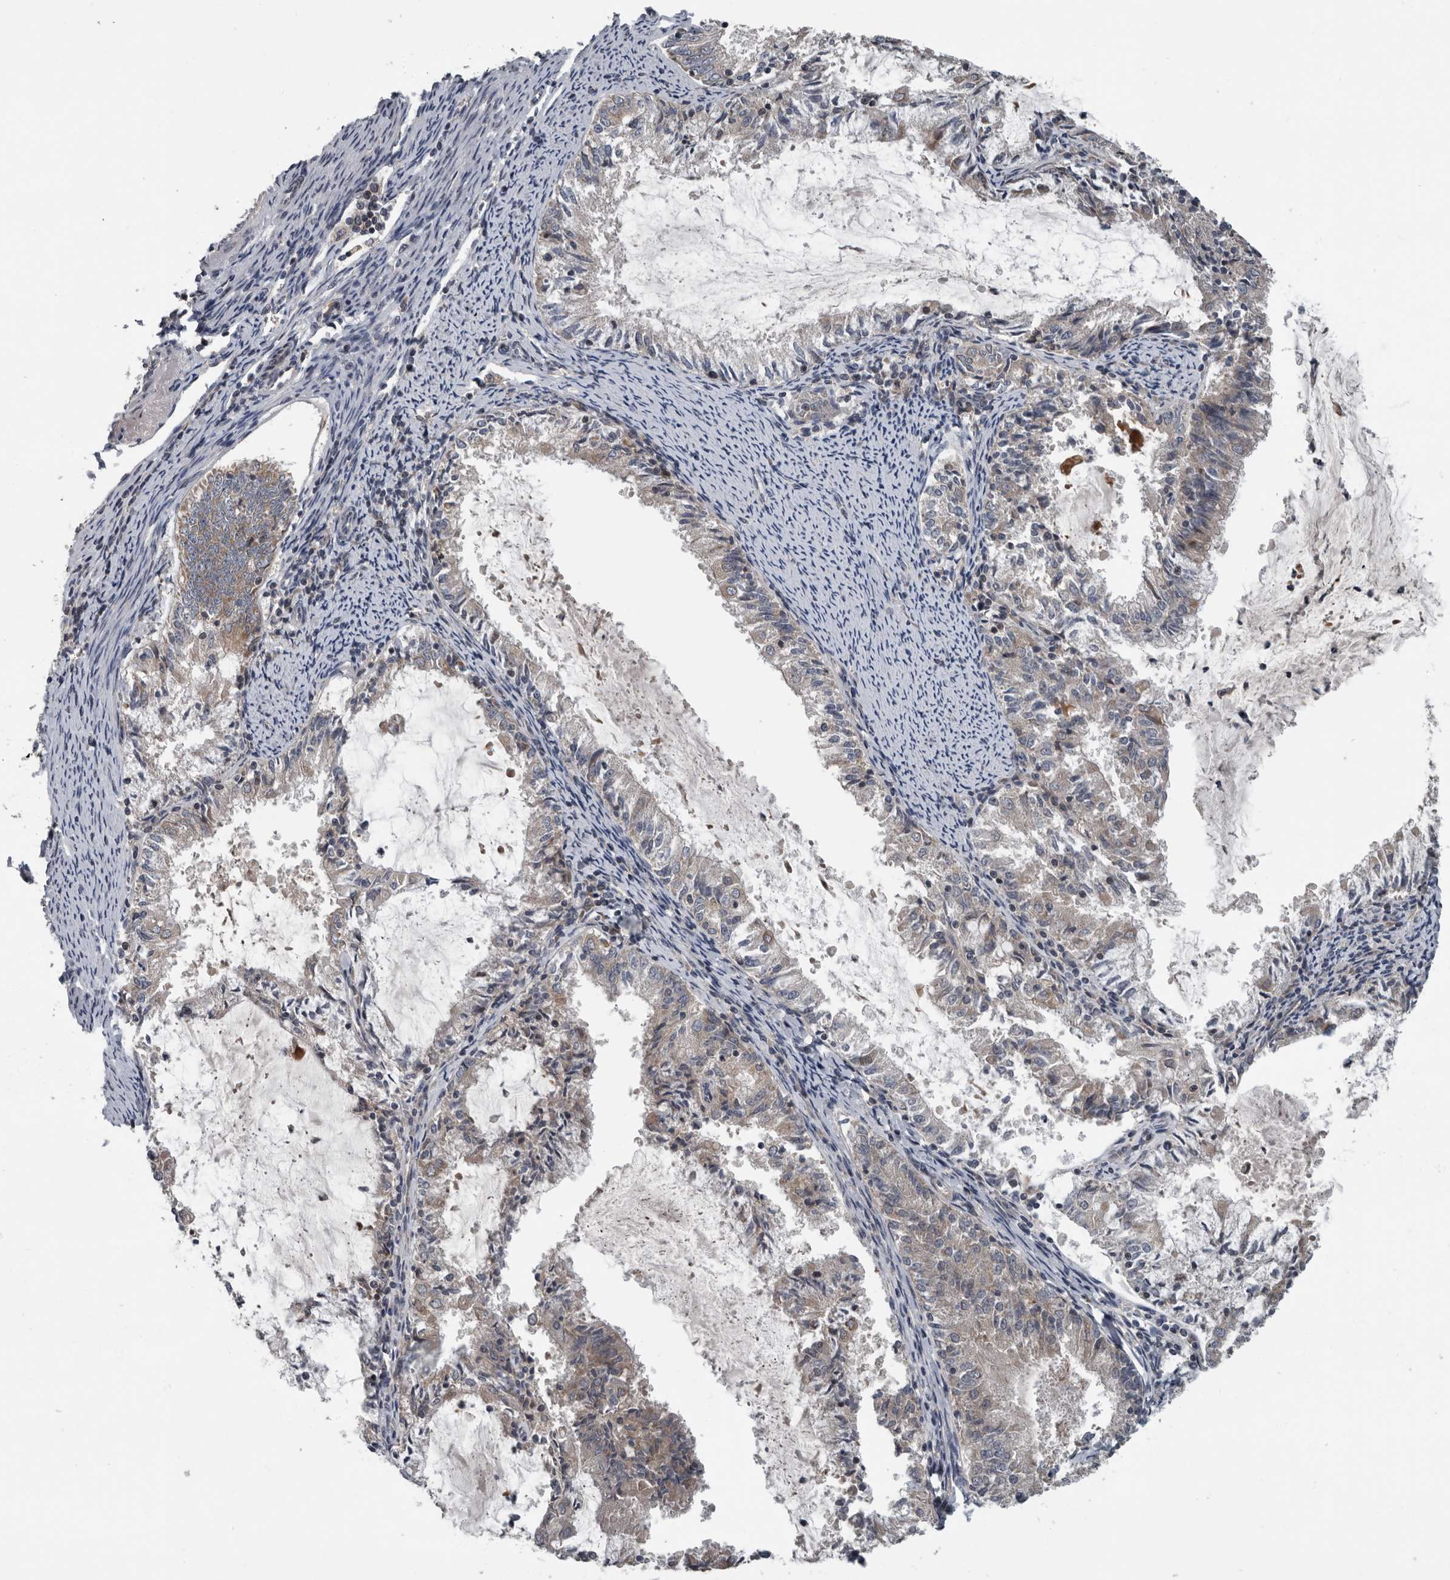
{"staining": {"intensity": "weak", "quantity": "25%-75%", "location": "cytoplasmic/membranous"}, "tissue": "endometrial cancer", "cell_type": "Tumor cells", "image_type": "cancer", "snomed": [{"axis": "morphology", "description": "Adenocarcinoma, NOS"}, {"axis": "topography", "description": "Endometrium"}], "caption": "Protein staining reveals weak cytoplasmic/membranous expression in approximately 25%-75% of tumor cells in endometrial cancer (adenocarcinoma). (brown staining indicates protein expression, while blue staining denotes nuclei).", "gene": "TMEM199", "patient": {"sex": "female", "age": 57}}